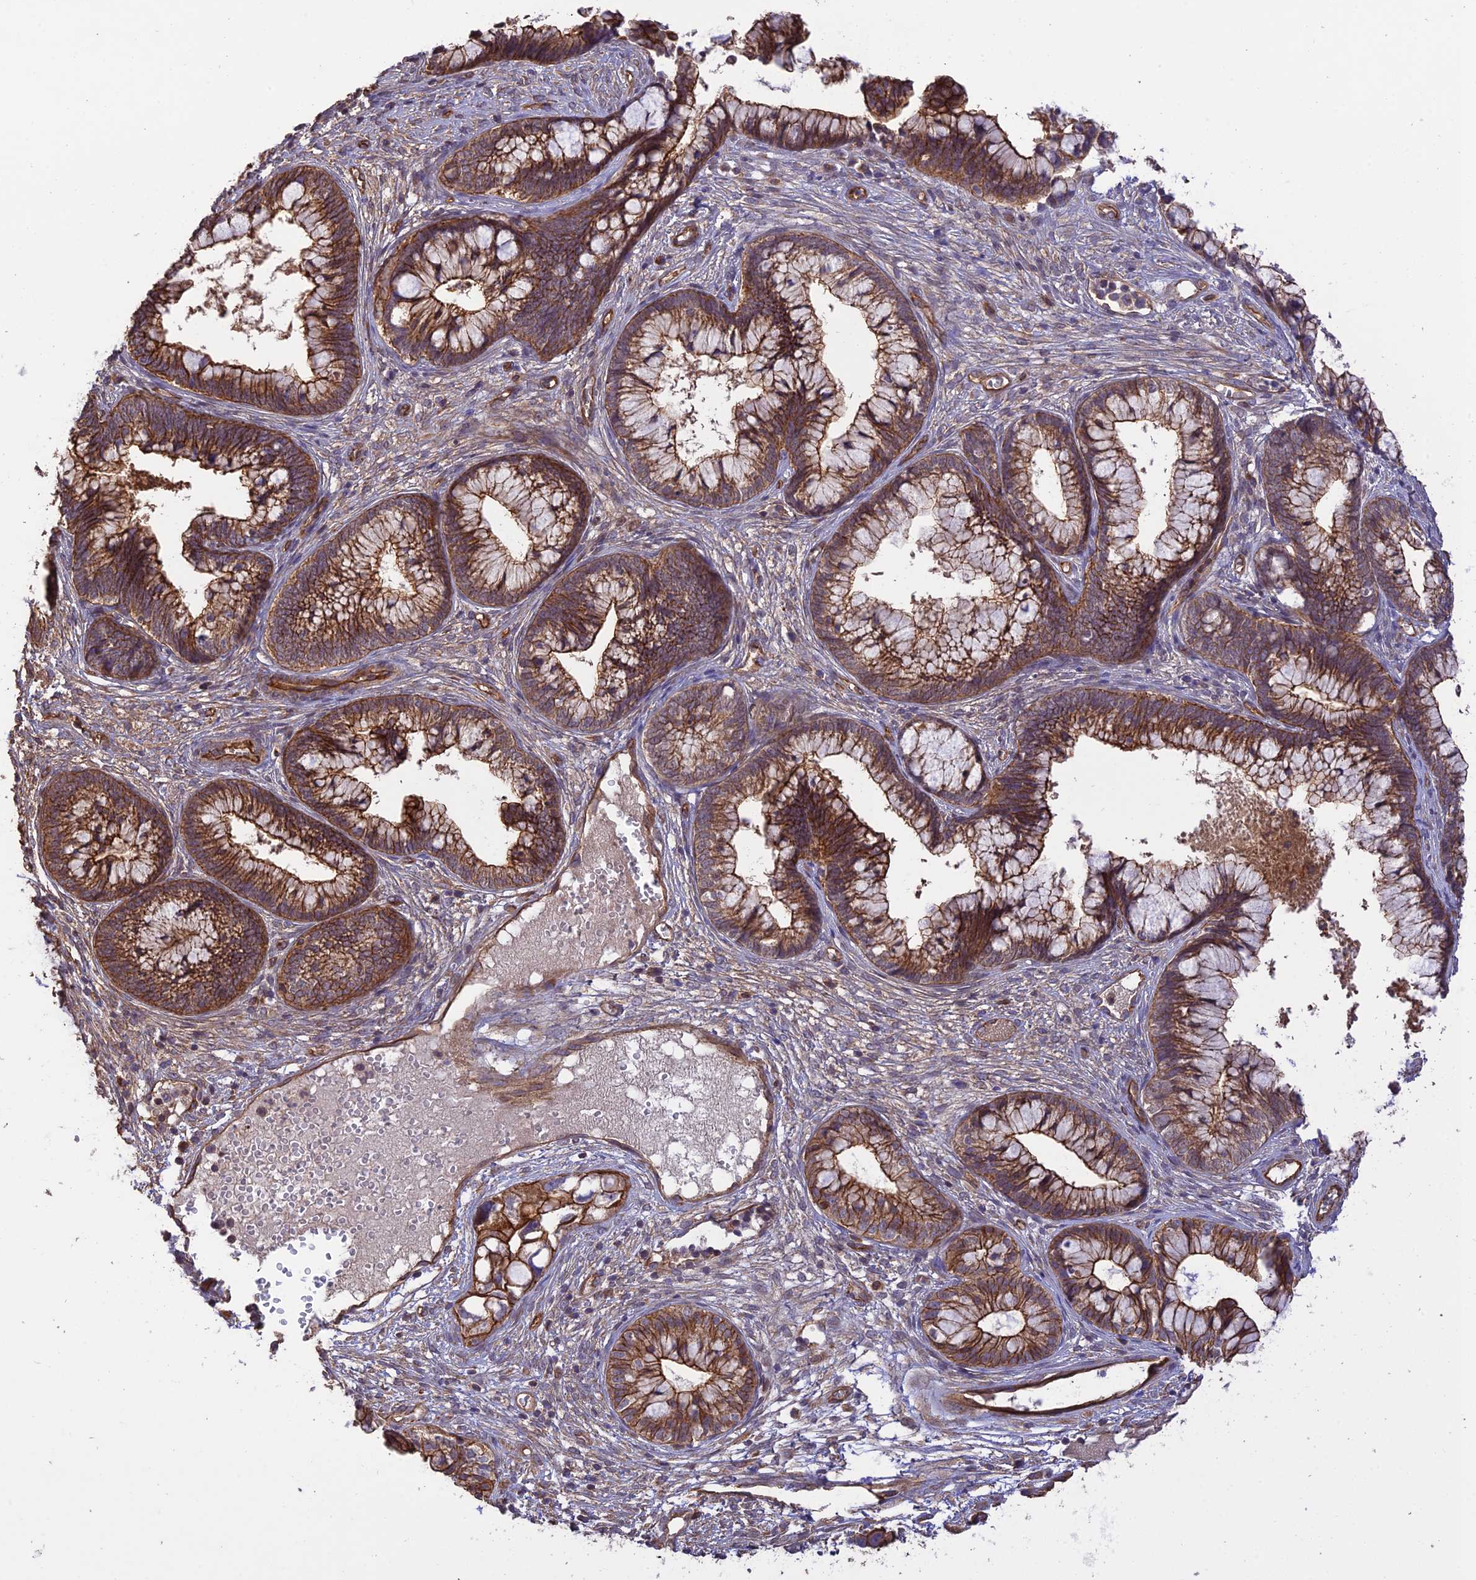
{"staining": {"intensity": "strong", "quantity": ">75%", "location": "cytoplasmic/membranous"}, "tissue": "cervical cancer", "cell_type": "Tumor cells", "image_type": "cancer", "snomed": [{"axis": "morphology", "description": "Adenocarcinoma, NOS"}, {"axis": "topography", "description": "Cervix"}], "caption": "Adenocarcinoma (cervical) was stained to show a protein in brown. There is high levels of strong cytoplasmic/membranous staining in approximately >75% of tumor cells. The staining was performed using DAB (3,3'-diaminobenzidine), with brown indicating positive protein expression. Nuclei are stained blue with hematoxylin.", "gene": "HOMER2", "patient": {"sex": "female", "age": 44}}